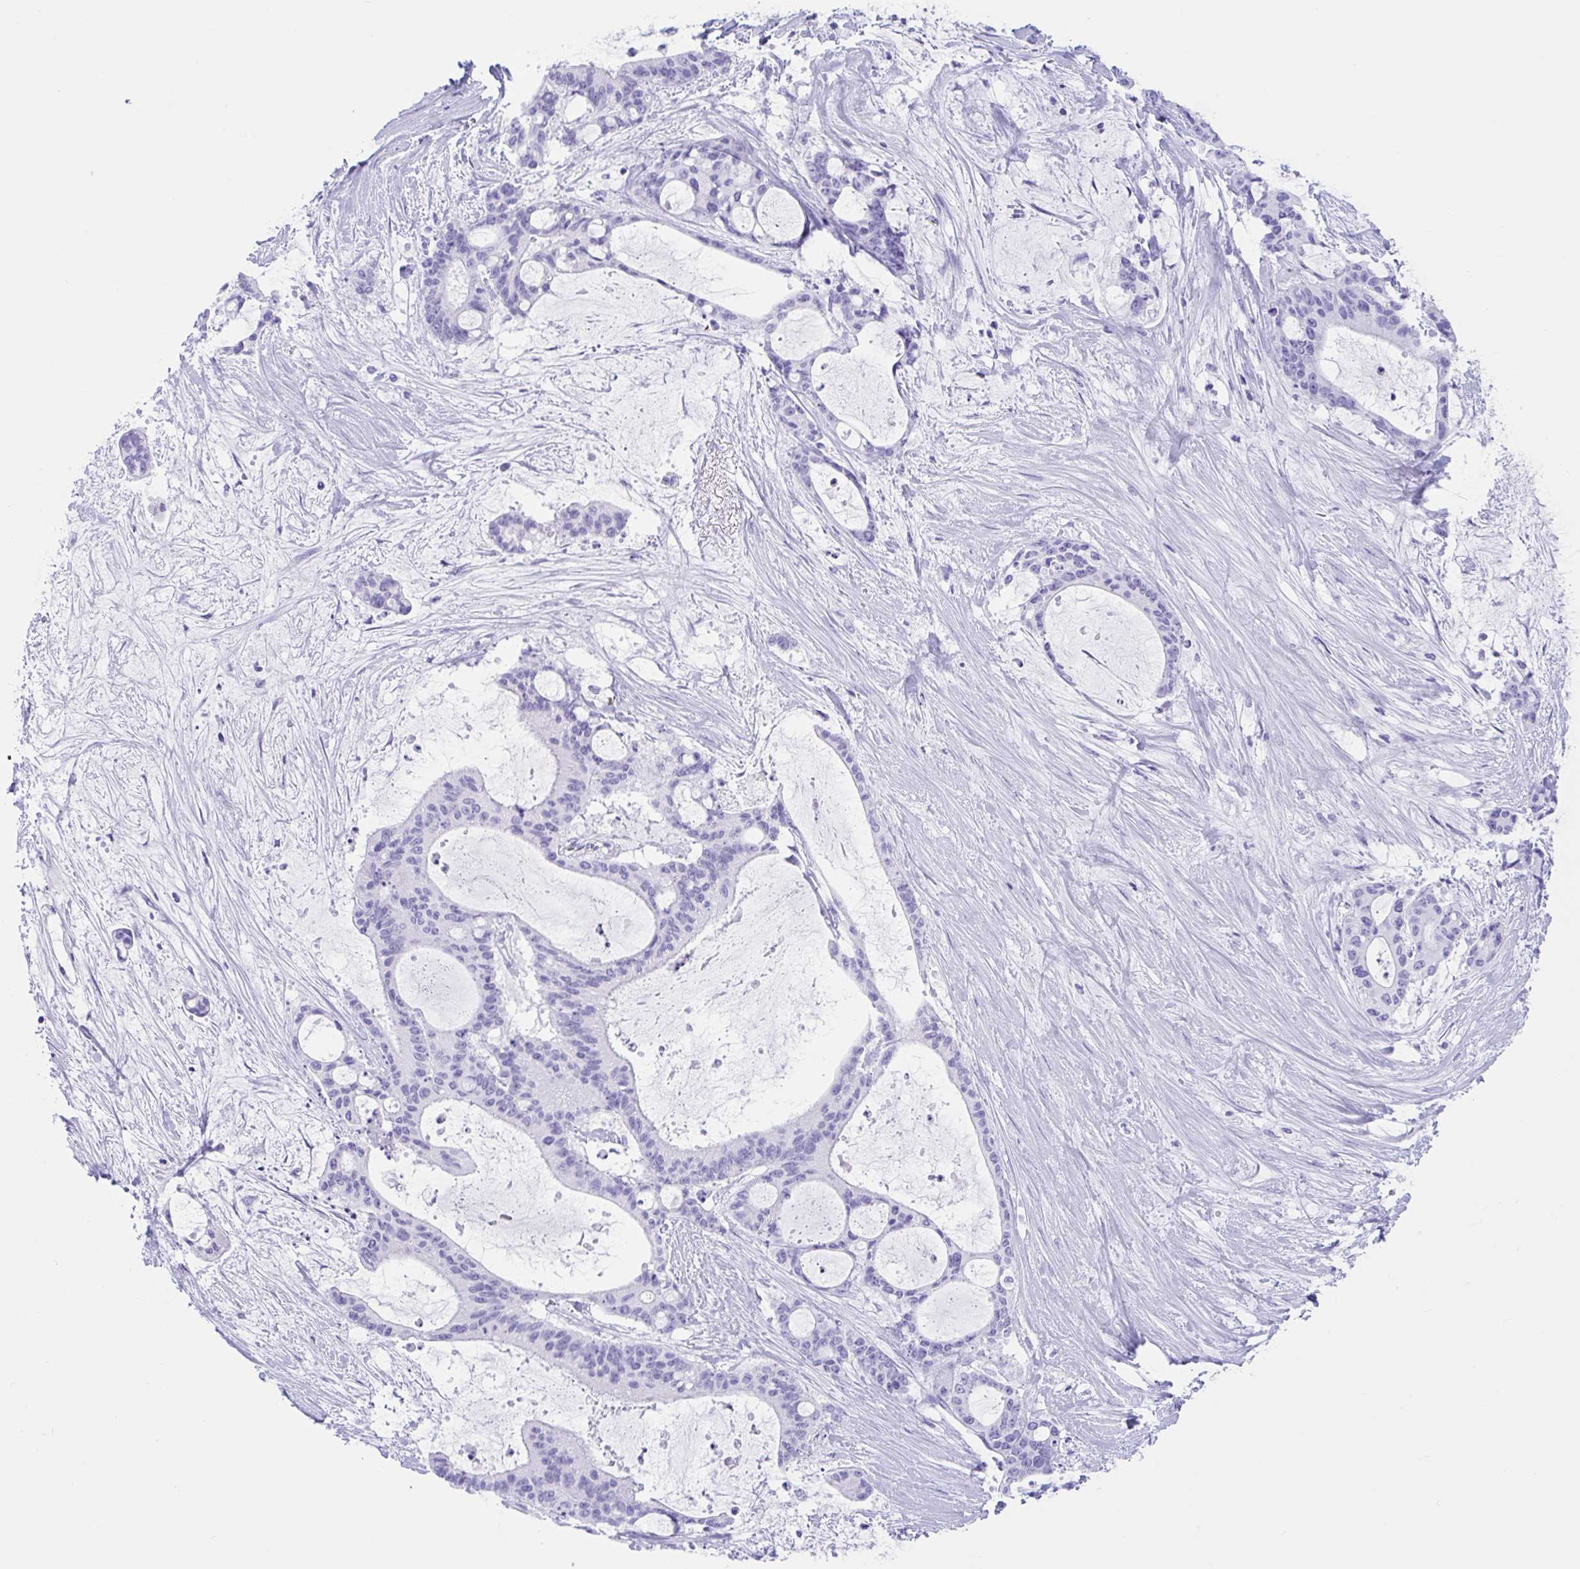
{"staining": {"intensity": "negative", "quantity": "none", "location": "none"}, "tissue": "liver cancer", "cell_type": "Tumor cells", "image_type": "cancer", "snomed": [{"axis": "morphology", "description": "Normal tissue, NOS"}, {"axis": "morphology", "description": "Cholangiocarcinoma"}, {"axis": "topography", "description": "Liver"}, {"axis": "topography", "description": "Peripheral nerve tissue"}], "caption": "Human liver cholangiocarcinoma stained for a protein using immunohistochemistry (IHC) reveals no positivity in tumor cells.", "gene": "TMEM35A", "patient": {"sex": "female", "age": 73}}